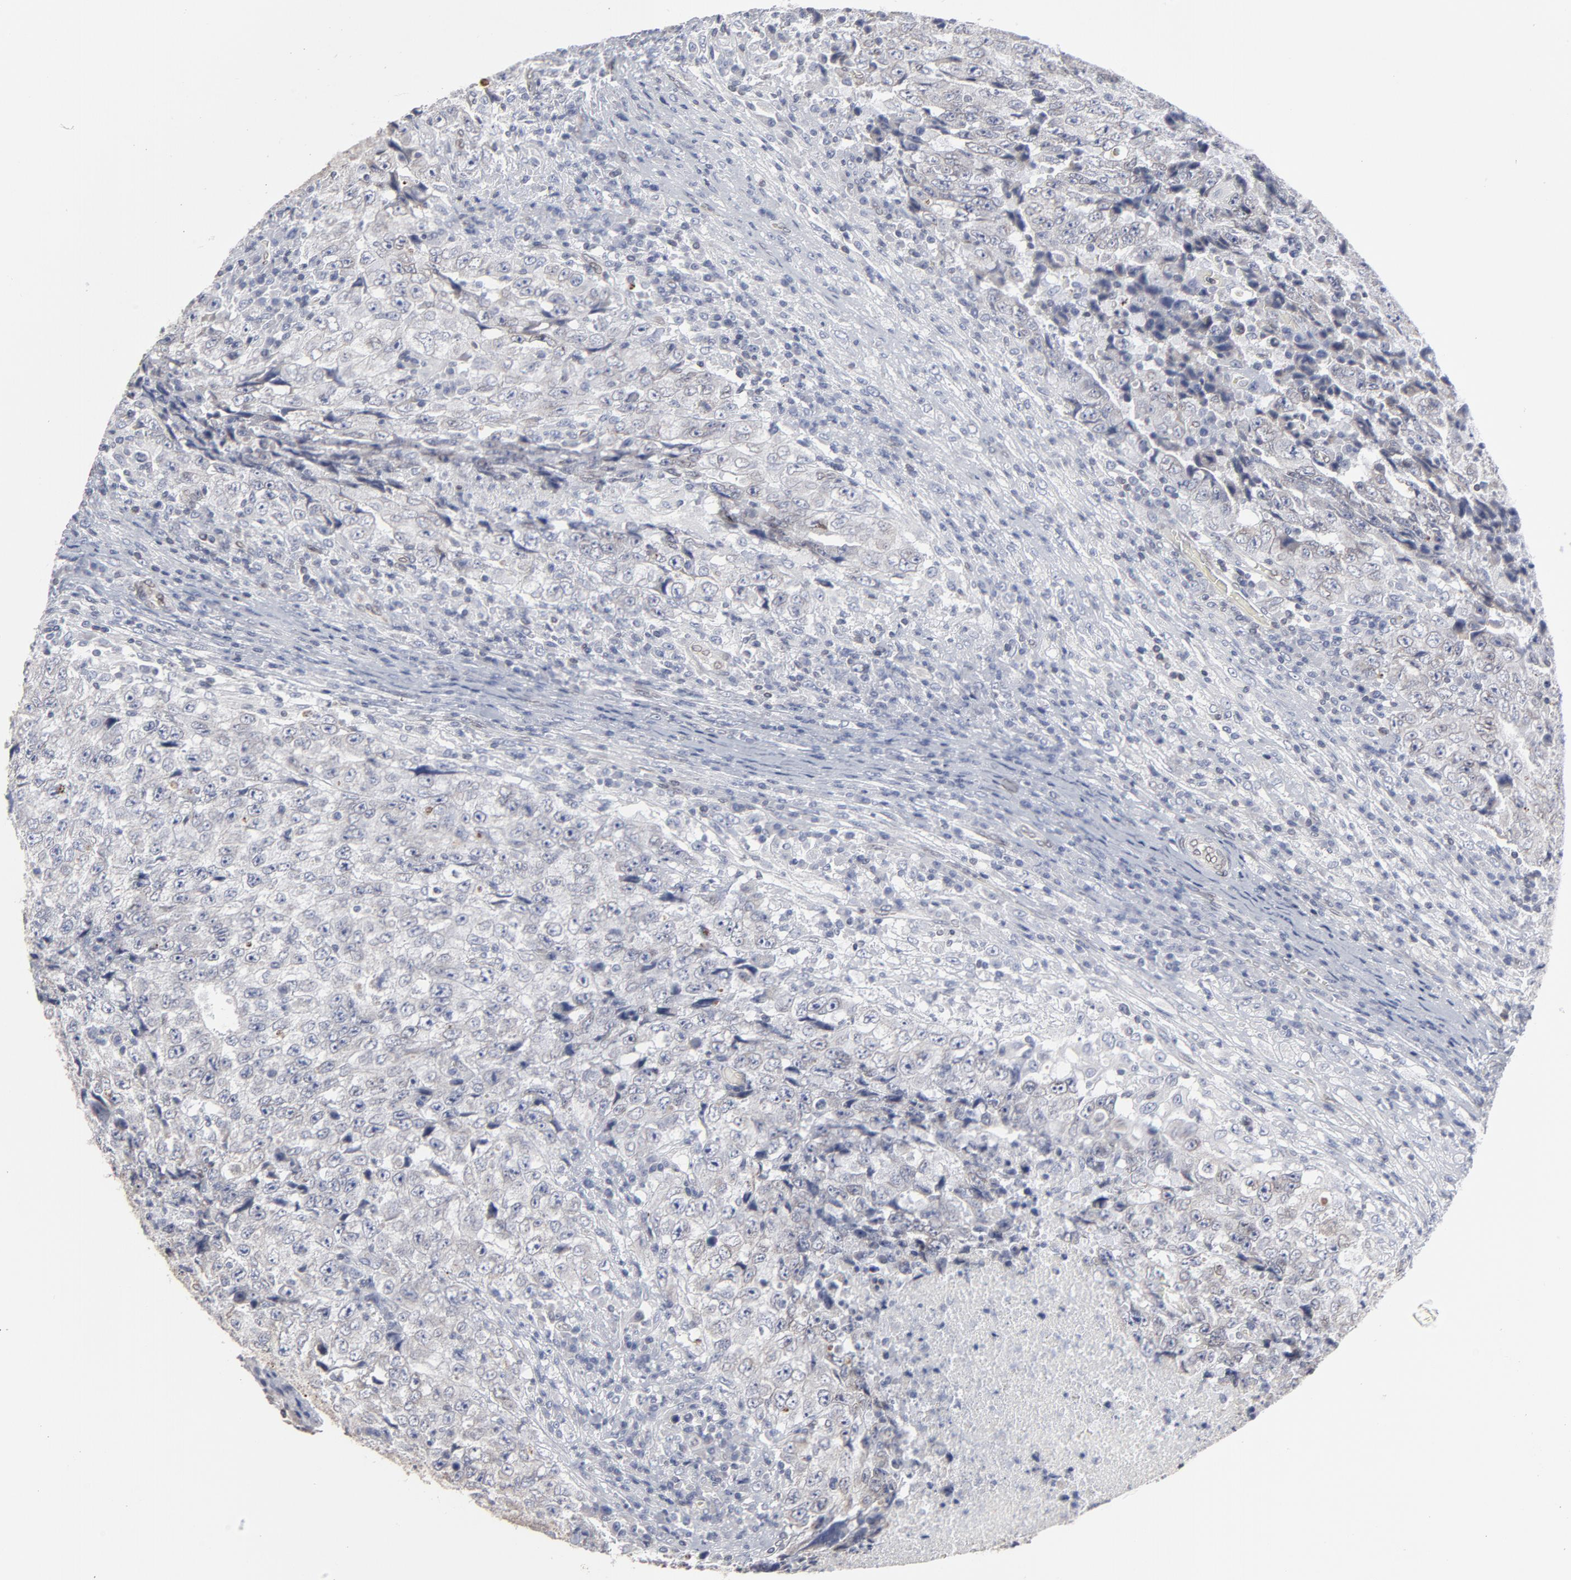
{"staining": {"intensity": "negative", "quantity": "none", "location": "none"}, "tissue": "testis cancer", "cell_type": "Tumor cells", "image_type": "cancer", "snomed": [{"axis": "morphology", "description": "Necrosis, NOS"}, {"axis": "morphology", "description": "Carcinoma, Embryonal, NOS"}, {"axis": "topography", "description": "Testis"}], "caption": "High magnification brightfield microscopy of testis embryonal carcinoma stained with DAB (brown) and counterstained with hematoxylin (blue): tumor cells show no significant staining. (Brightfield microscopy of DAB (3,3'-diaminobenzidine) immunohistochemistry (IHC) at high magnification).", "gene": "SYNE2", "patient": {"sex": "male", "age": 19}}